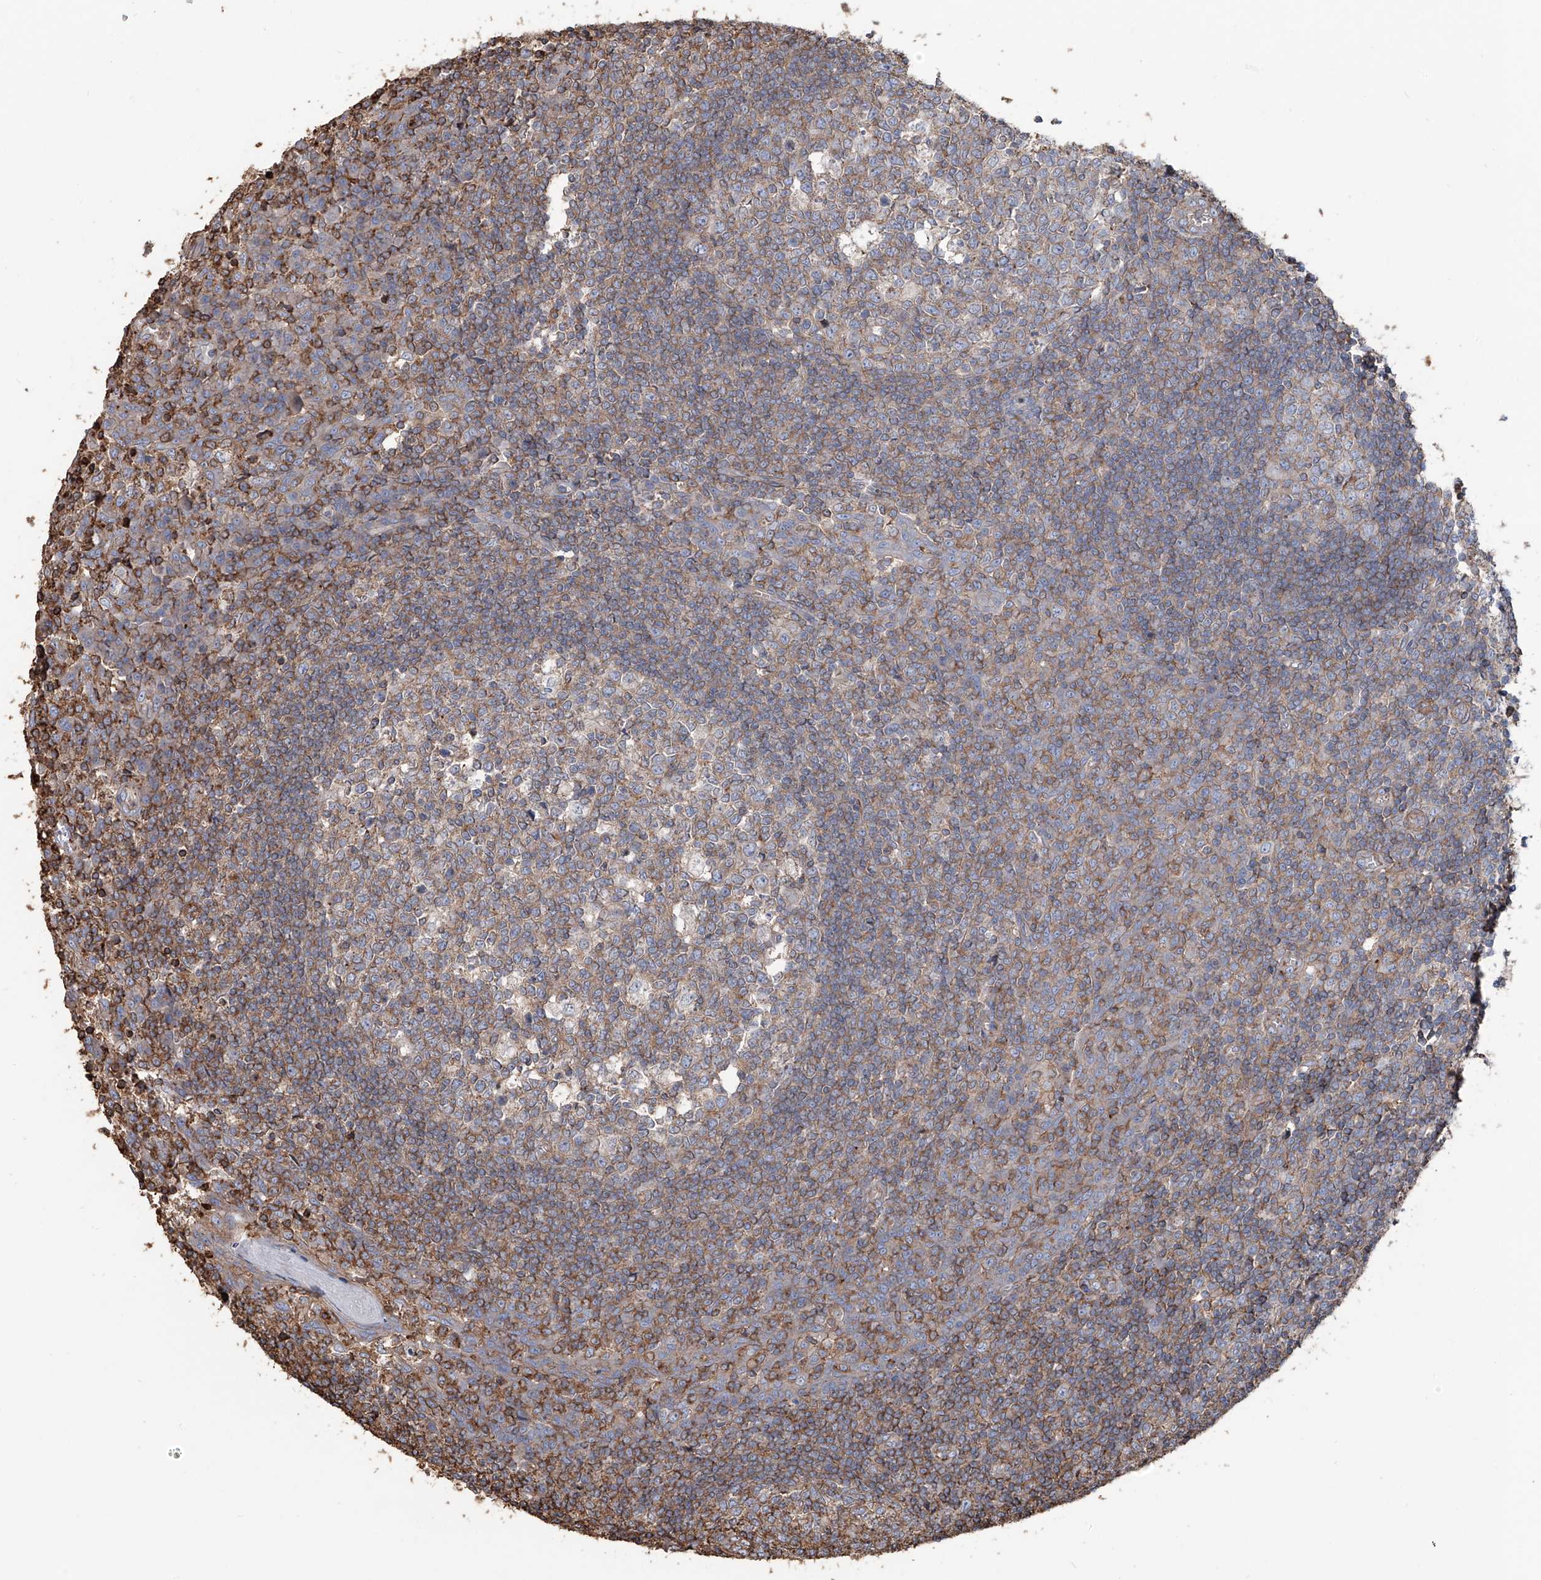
{"staining": {"intensity": "weak", "quantity": "25%-75%", "location": "cytoplasmic/membranous"}, "tissue": "tonsil", "cell_type": "Germinal center cells", "image_type": "normal", "snomed": [{"axis": "morphology", "description": "Normal tissue, NOS"}, {"axis": "topography", "description": "Tonsil"}], "caption": "Germinal center cells exhibit weak cytoplasmic/membranous staining in about 25%-75% of cells in unremarkable tonsil.", "gene": "PIEZO2", "patient": {"sex": "female", "age": 19}}